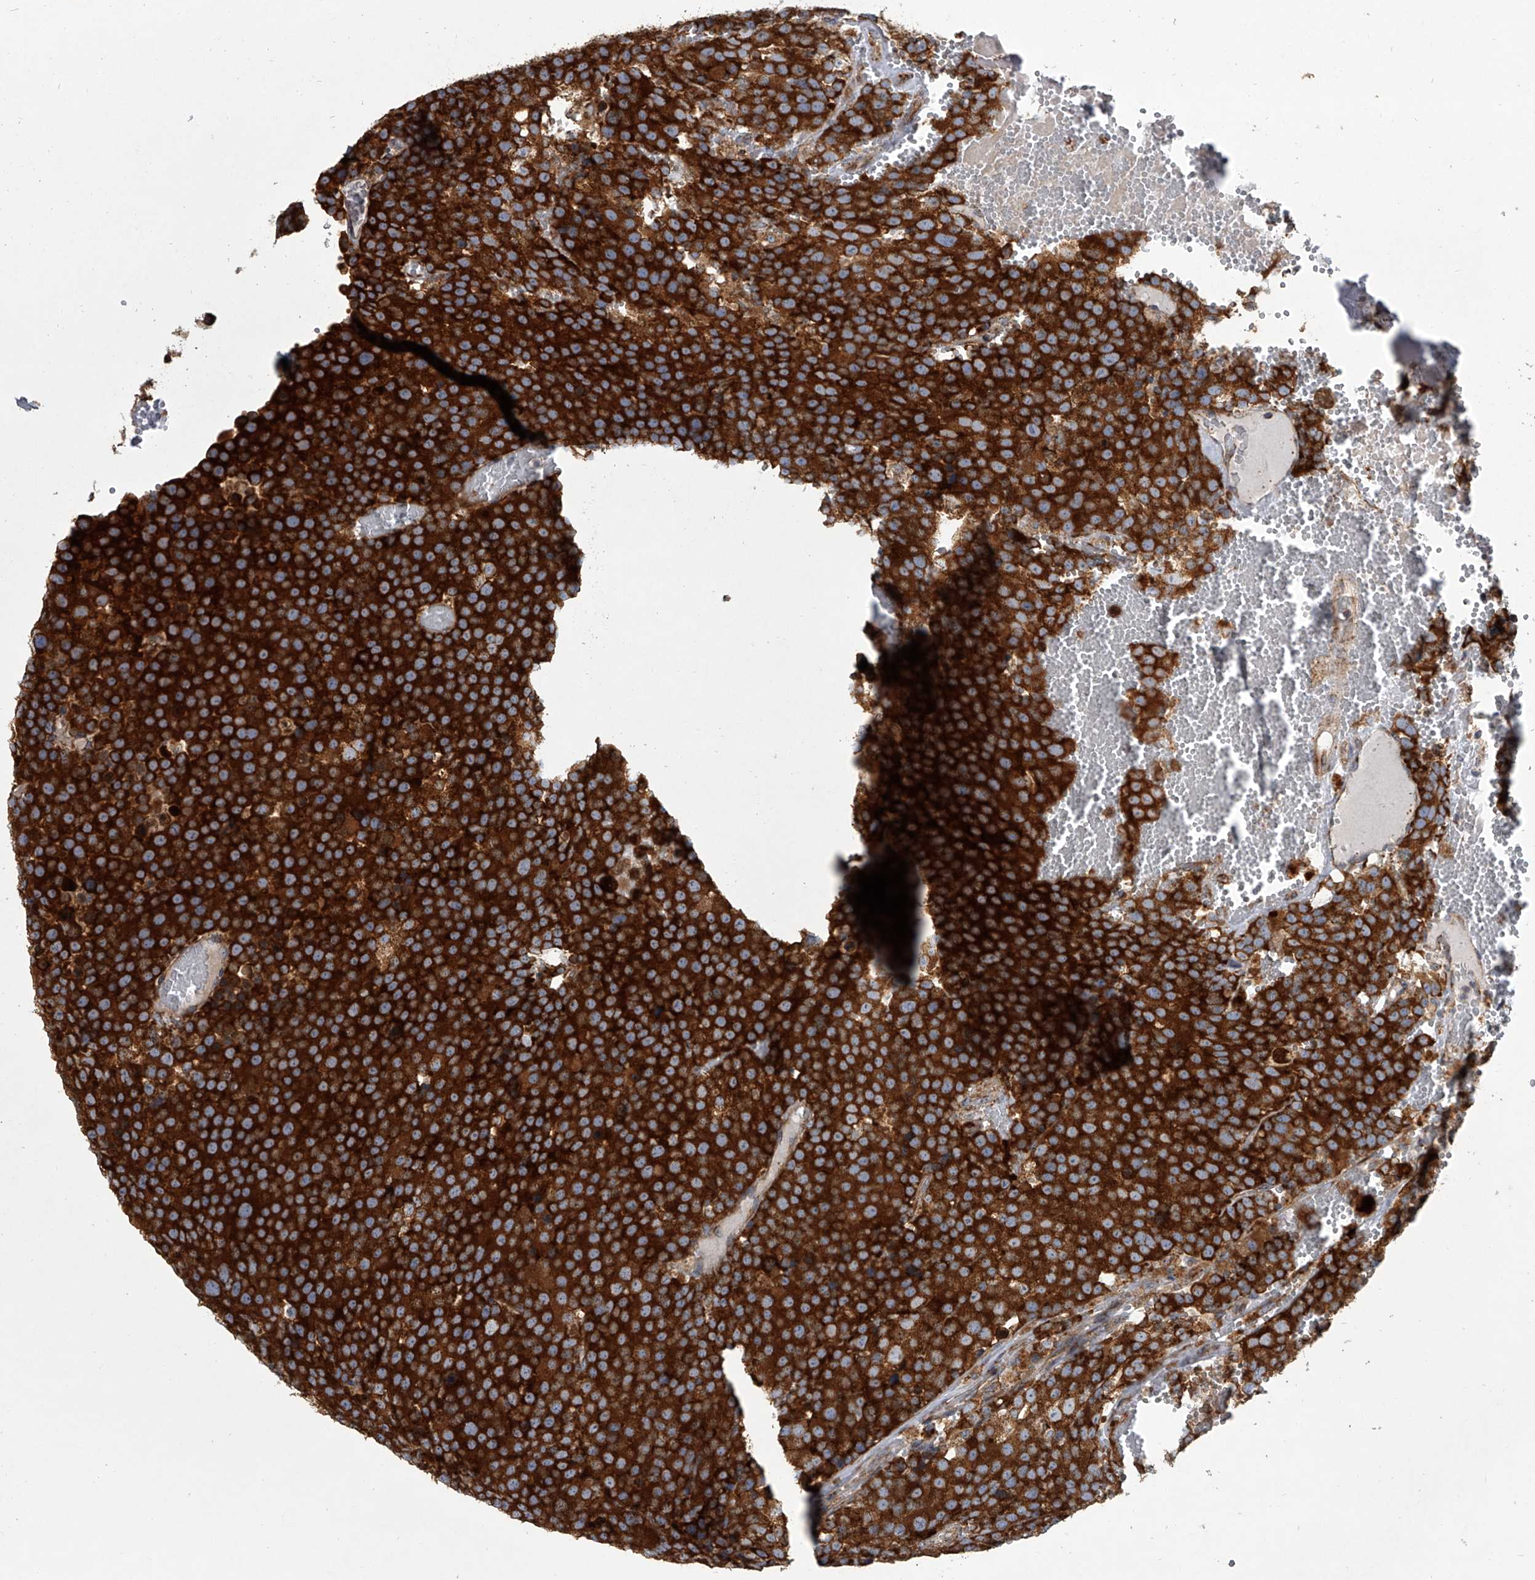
{"staining": {"intensity": "strong", "quantity": ">75%", "location": "cytoplasmic/membranous"}, "tissue": "testis cancer", "cell_type": "Tumor cells", "image_type": "cancer", "snomed": [{"axis": "morphology", "description": "Seminoma, NOS"}, {"axis": "topography", "description": "Testis"}], "caption": "This micrograph demonstrates immunohistochemistry staining of testis cancer, with high strong cytoplasmic/membranous positivity in about >75% of tumor cells.", "gene": "ZC3H15", "patient": {"sex": "male", "age": 71}}